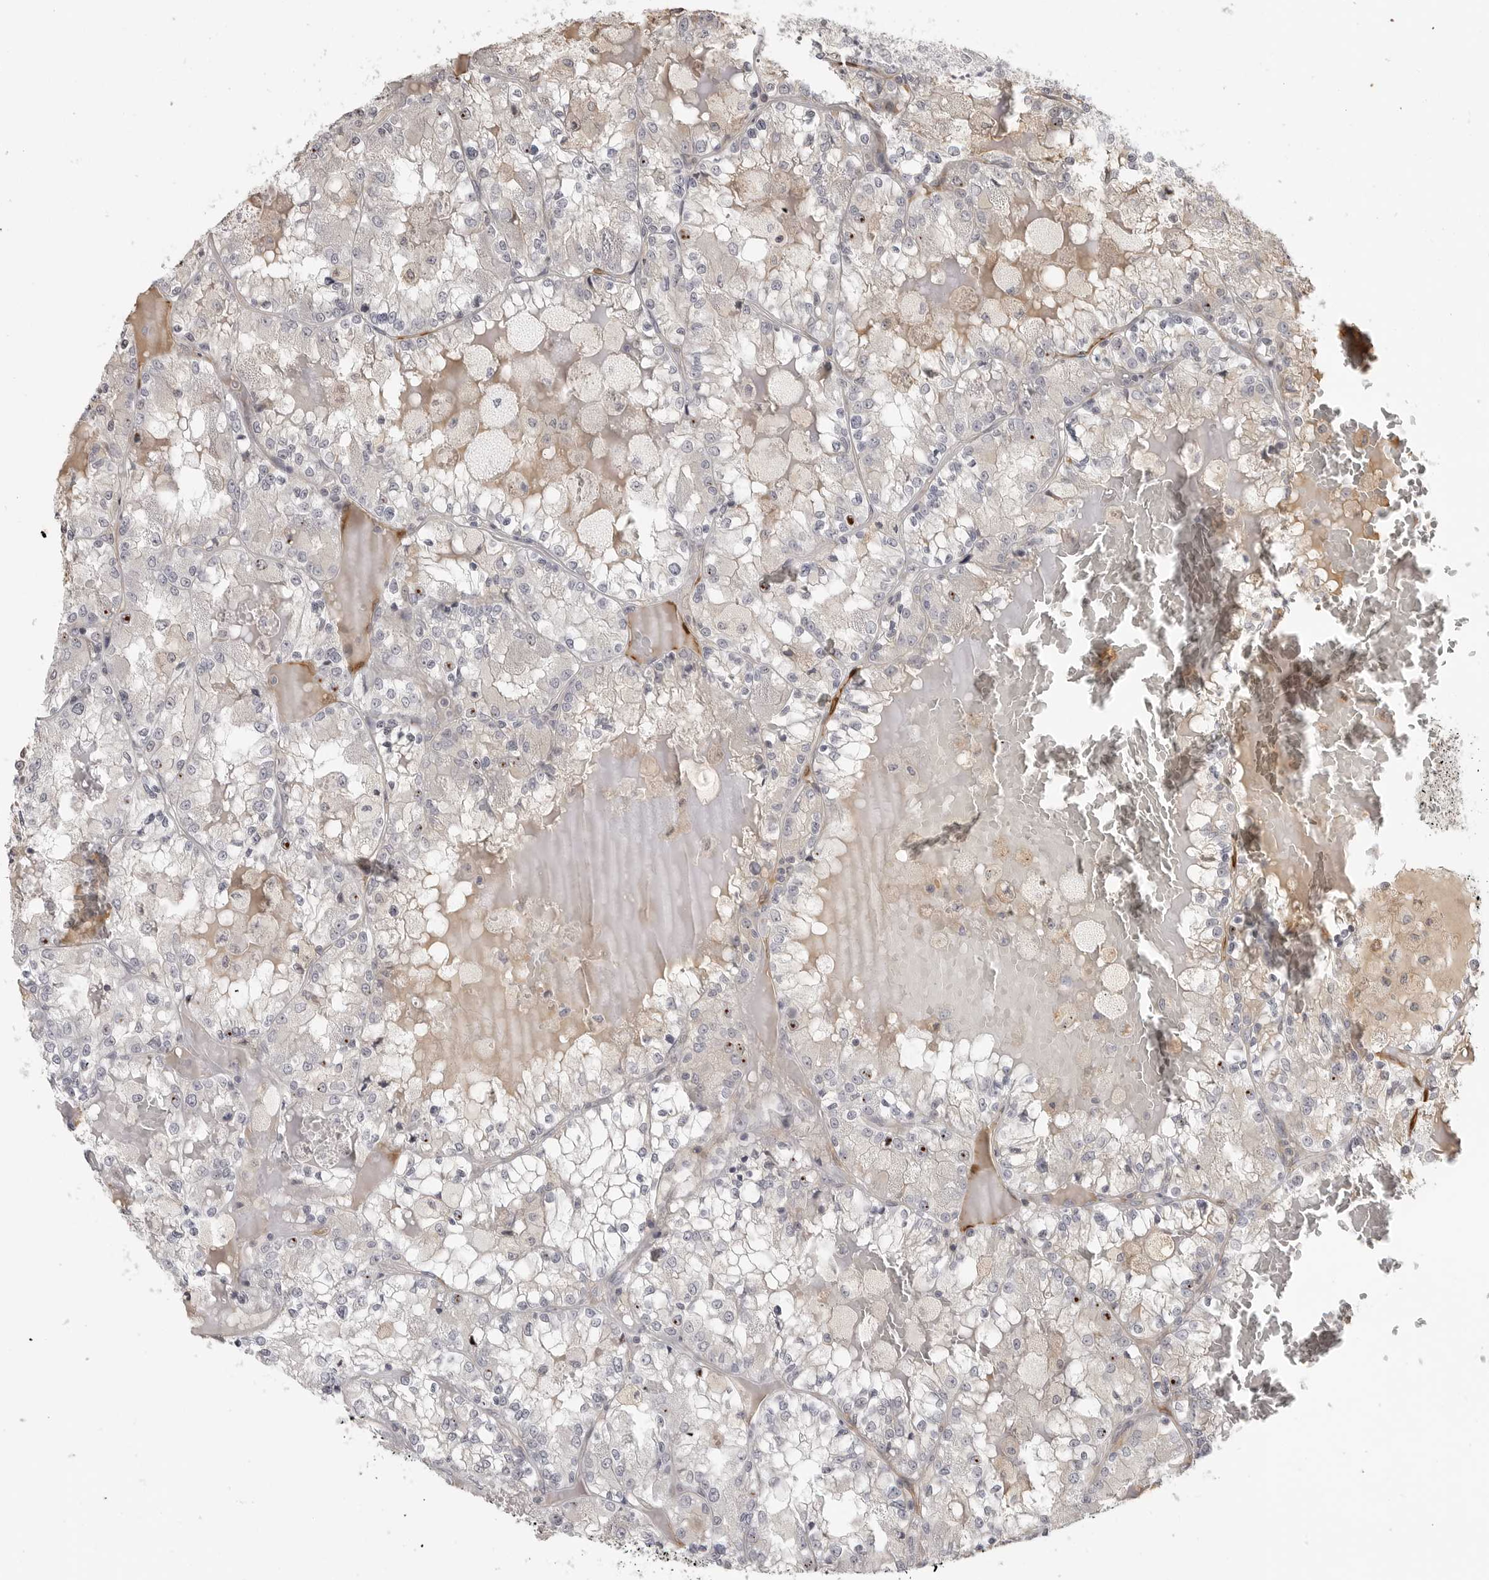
{"staining": {"intensity": "negative", "quantity": "none", "location": "none"}, "tissue": "renal cancer", "cell_type": "Tumor cells", "image_type": "cancer", "snomed": [{"axis": "morphology", "description": "Adenocarcinoma, NOS"}, {"axis": "topography", "description": "Kidney"}], "caption": "Immunohistochemical staining of renal cancer (adenocarcinoma) displays no significant expression in tumor cells.", "gene": "IDO1", "patient": {"sex": "female", "age": 56}}